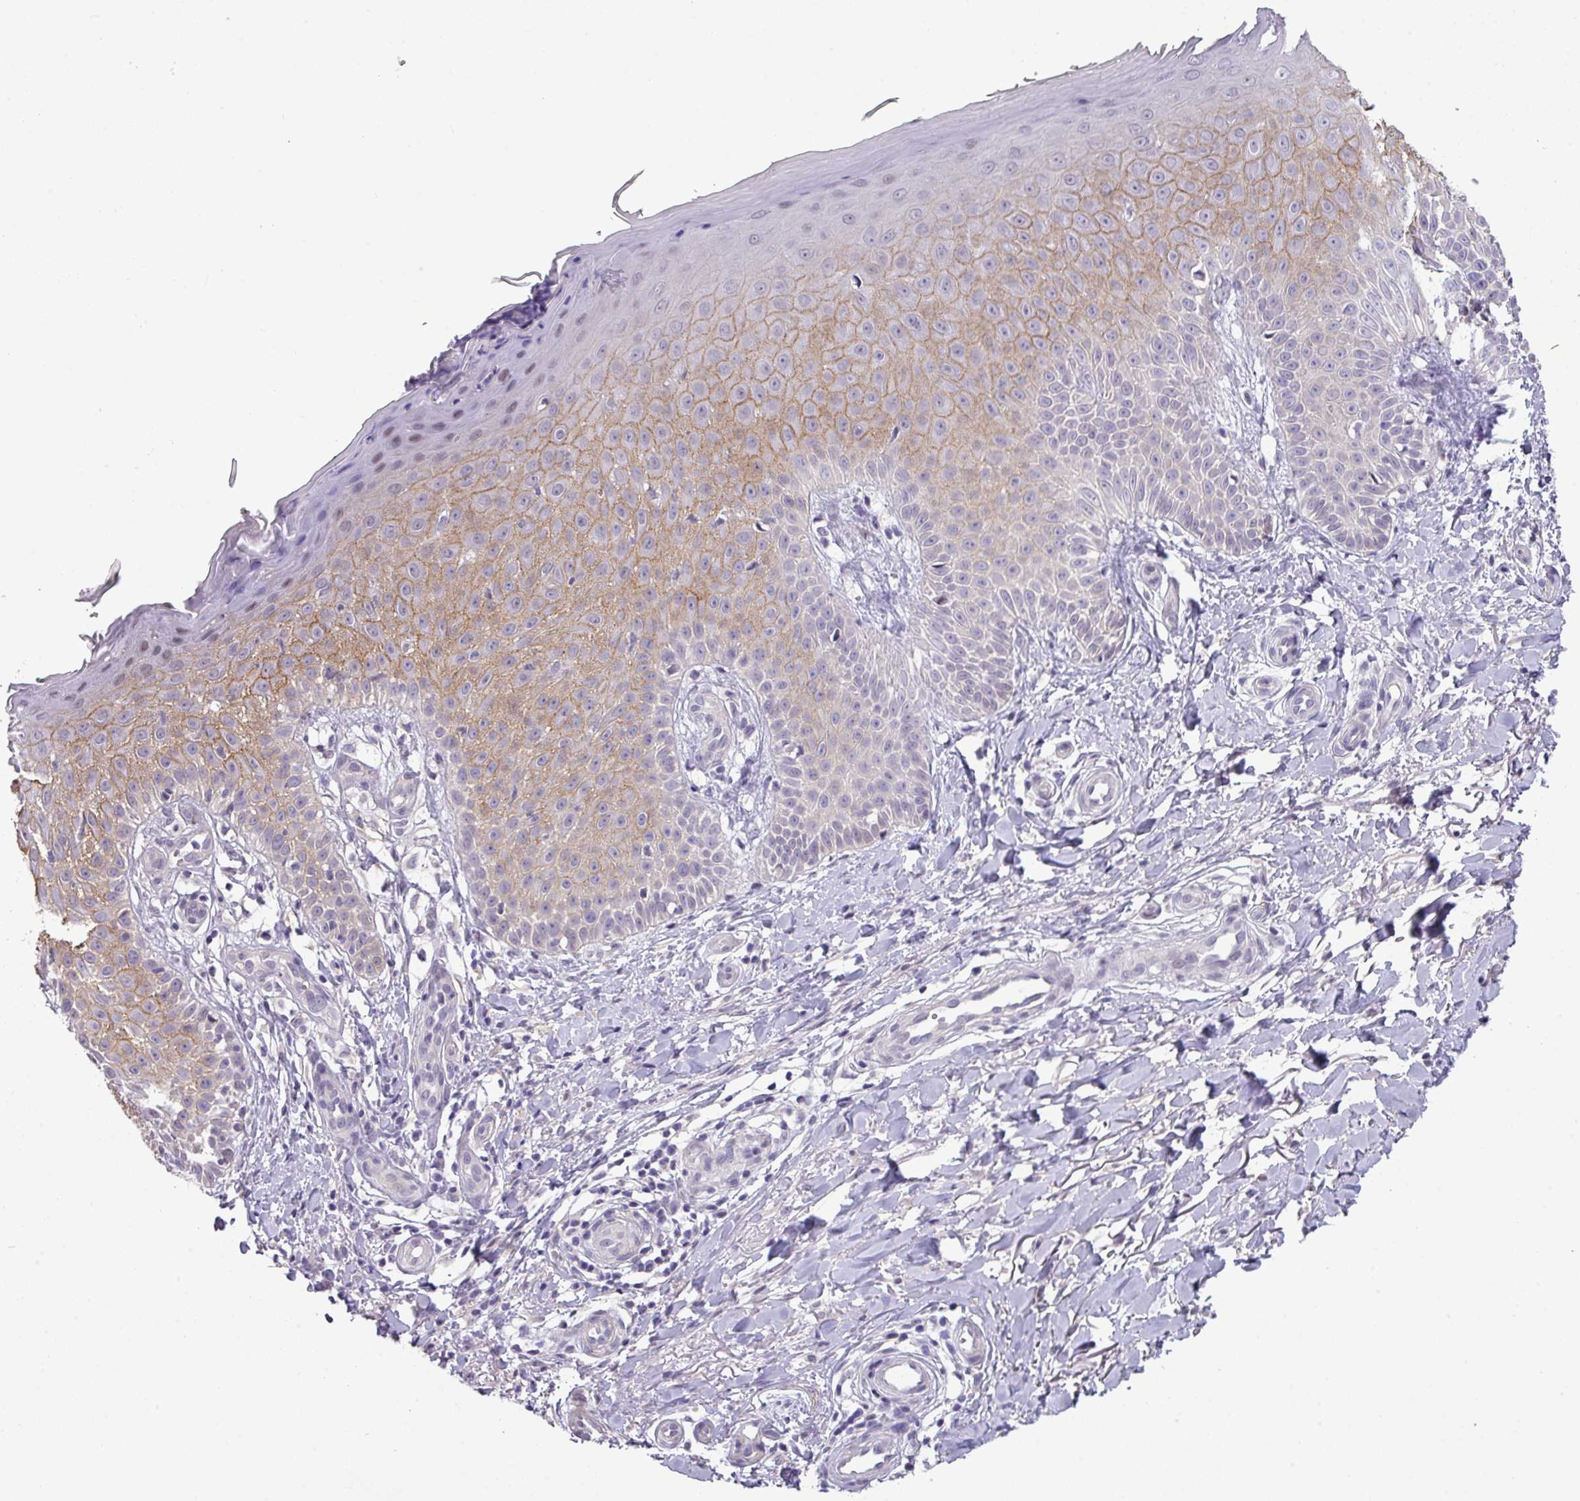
{"staining": {"intensity": "negative", "quantity": "none", "location": "none"}, "tissue": "skin", "cell_type": "Fibroblasts", "image_type": "normal", "snomed": [{"axis": "morphology", "description": "Normal tissue, NOS"}, {"axis": "topography", "description": "Skin"}], "caption": "Immunohistochemistry (IHC) photomicrograph of unremarkable skin: skin stained with DAB displays no significant protein expression in fibroblasts. The staining was performed using DAB to visualize the protein expression in brown, while the nuclei were stained in blue with hematoxylin (Magnification: 20x).", "gene": "ANKRD13B", "patient": {"sex": "male", "age": 81}}